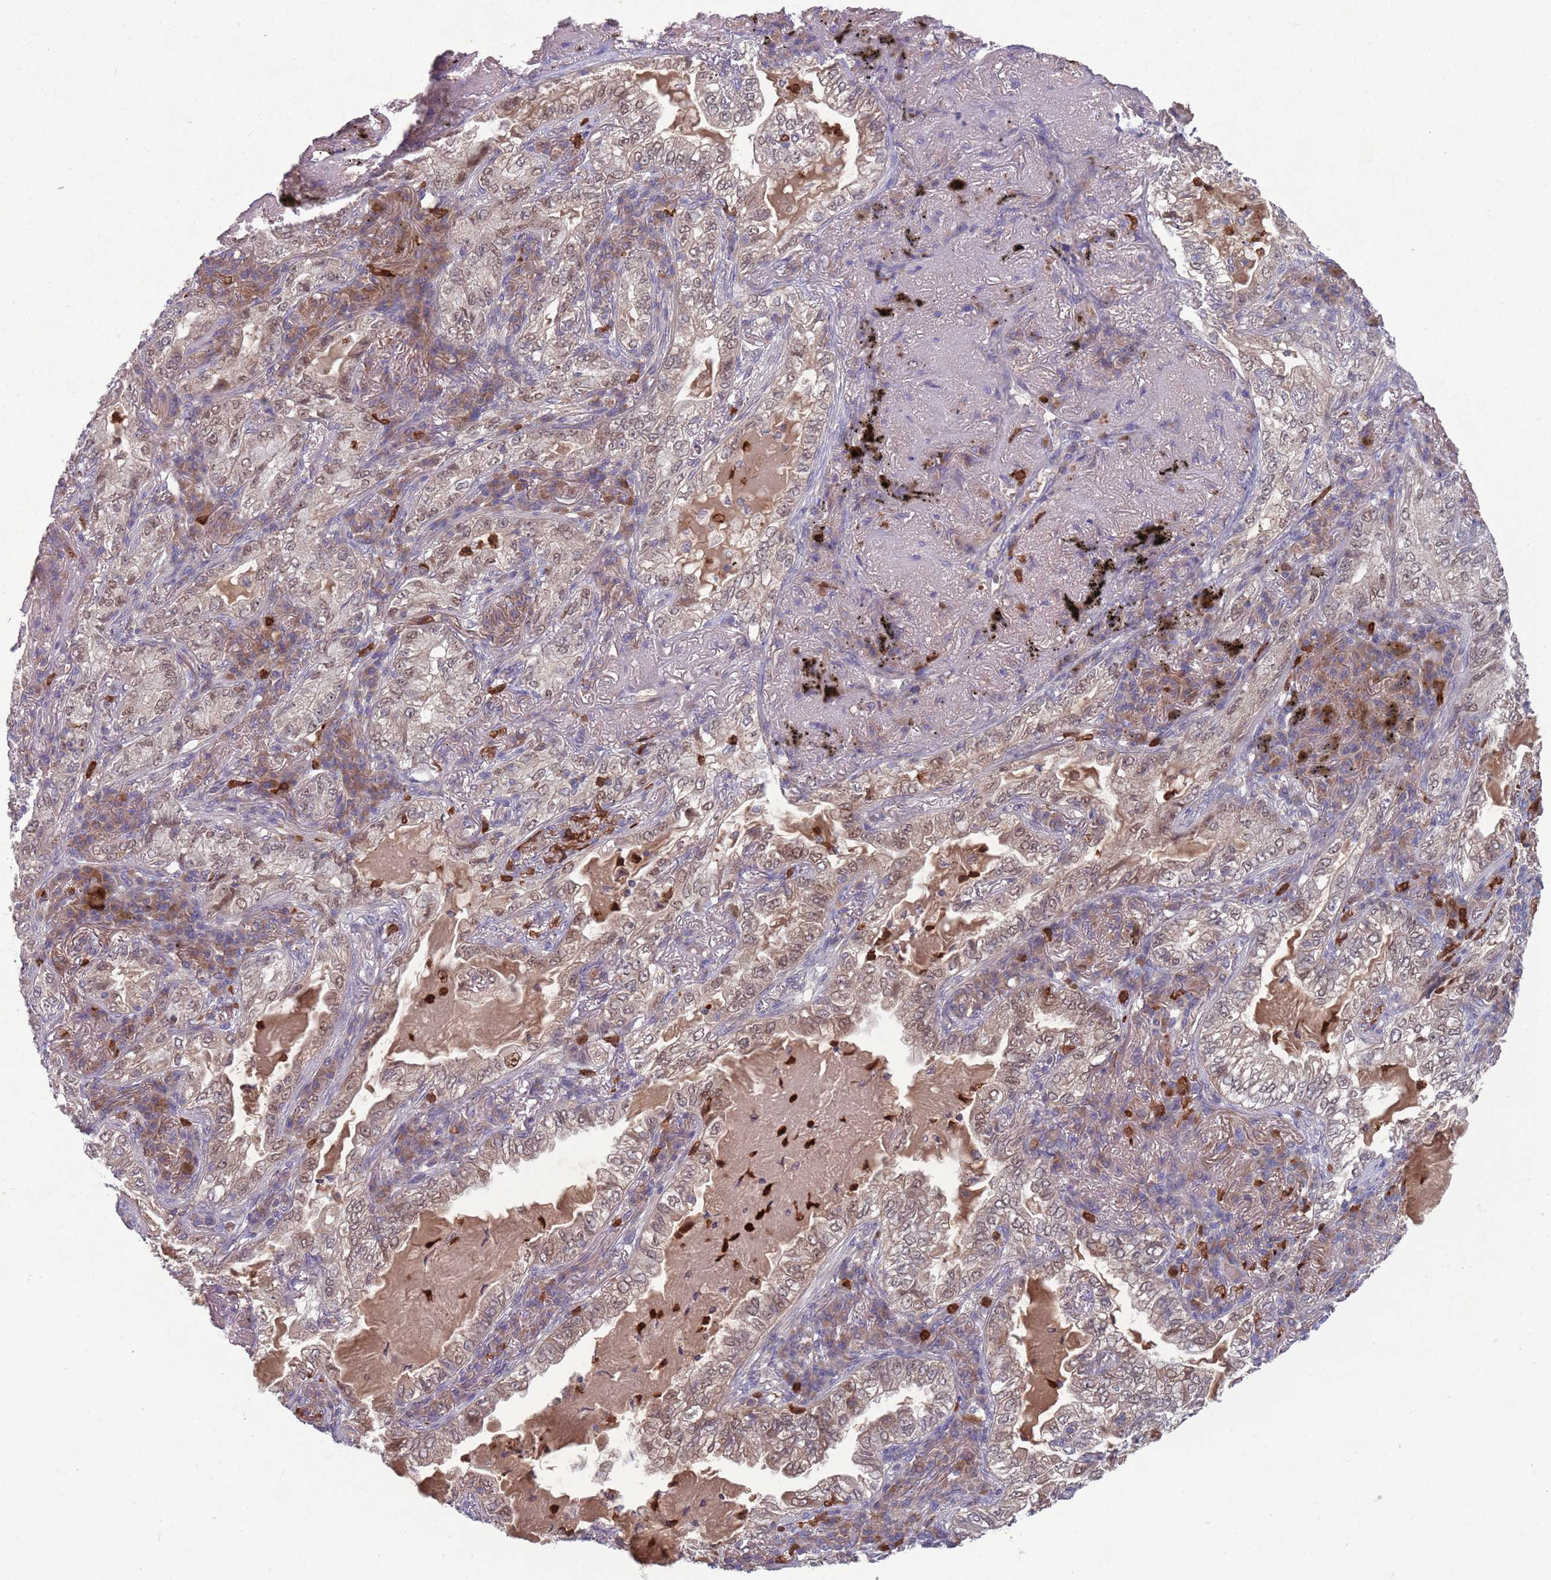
{"staining": {"intensity": "weak", "quantity": ">75%", "location": "cytoplasmic/membranous,nuclear"}, "tissue": "lung cancer", "cell_type": "Tumor cells", "image_type": "cancer", "snomed": [{"axis": "morphology", "description": "Adenocarcinoma, NOS"}, {"axis": "topography", "description": "Lung"}], "caption": "Protein staining displays weak cytoplasmic/membranous and nuclear positivity in approximately >75% of tumor cells in adenocarcinoma (lung). (DAB (3,3'-diaminobenzidine) = brown stain, brightfield microscopy at high magnification).", "gene": "TYW1", "patient": {"sex": "female", "age": 73}}